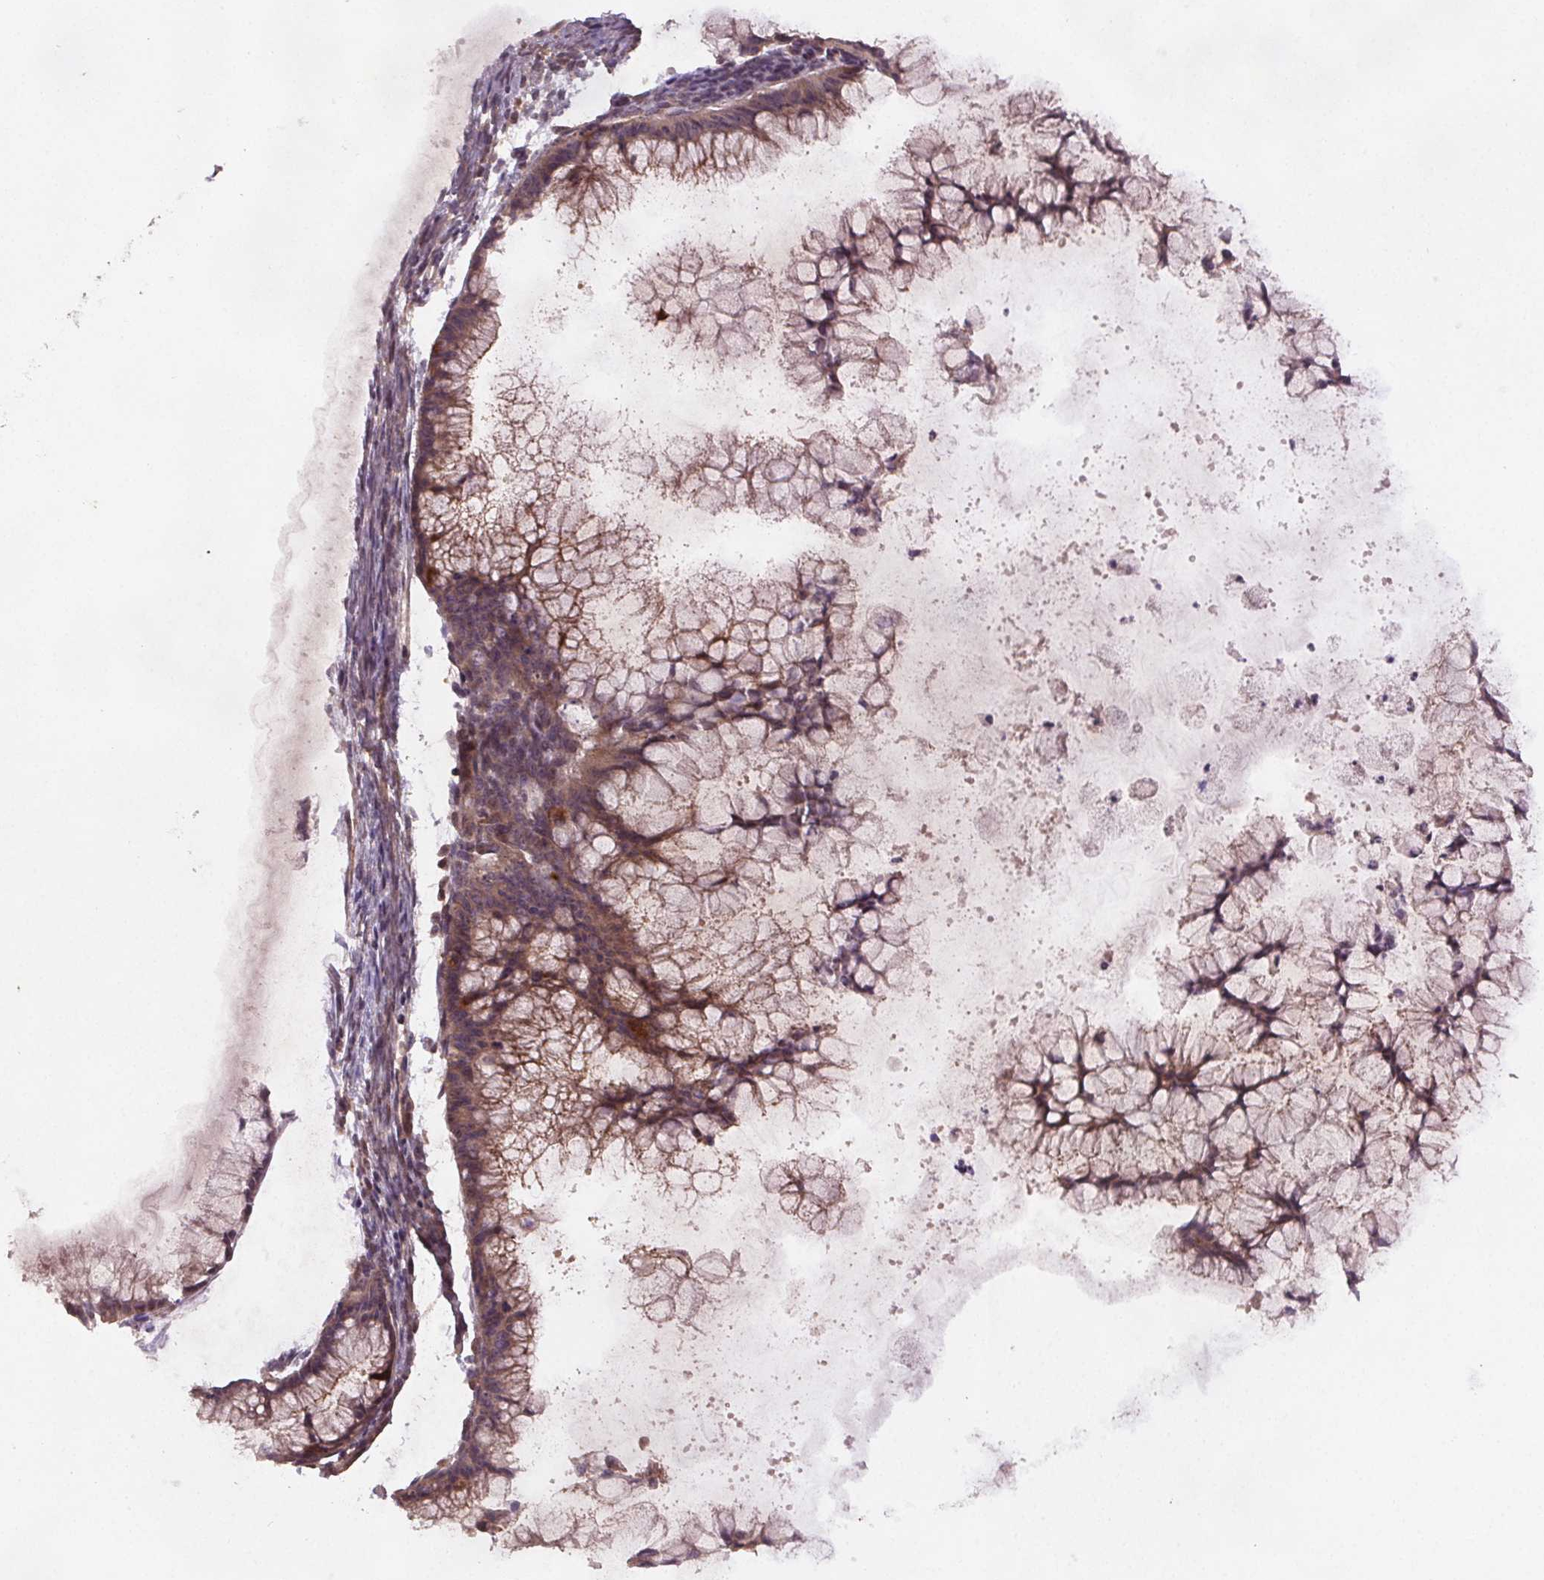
{"staining": {"intensity": "weak", "quantity": ">75%", "location": "cytoplasmic/membranous"}, "tissue": "ovarian cancer", "cell_type": "Tumor cells", "image_type": "cancer", "snomed": [{"axis": "morphology", "description": "Cystadenocarcinoma, mucinous, NOS"}, {"axis": "topography", "description": "Ovary"}], "caption": "Human ovarian cancer stained with a brown dye exhibits weak cytoplasmic/membranous positive staining in approximately >75% of tumor cells.", "gene": "SEC14L2", "patient": {"sex": "female", "age": 41}}